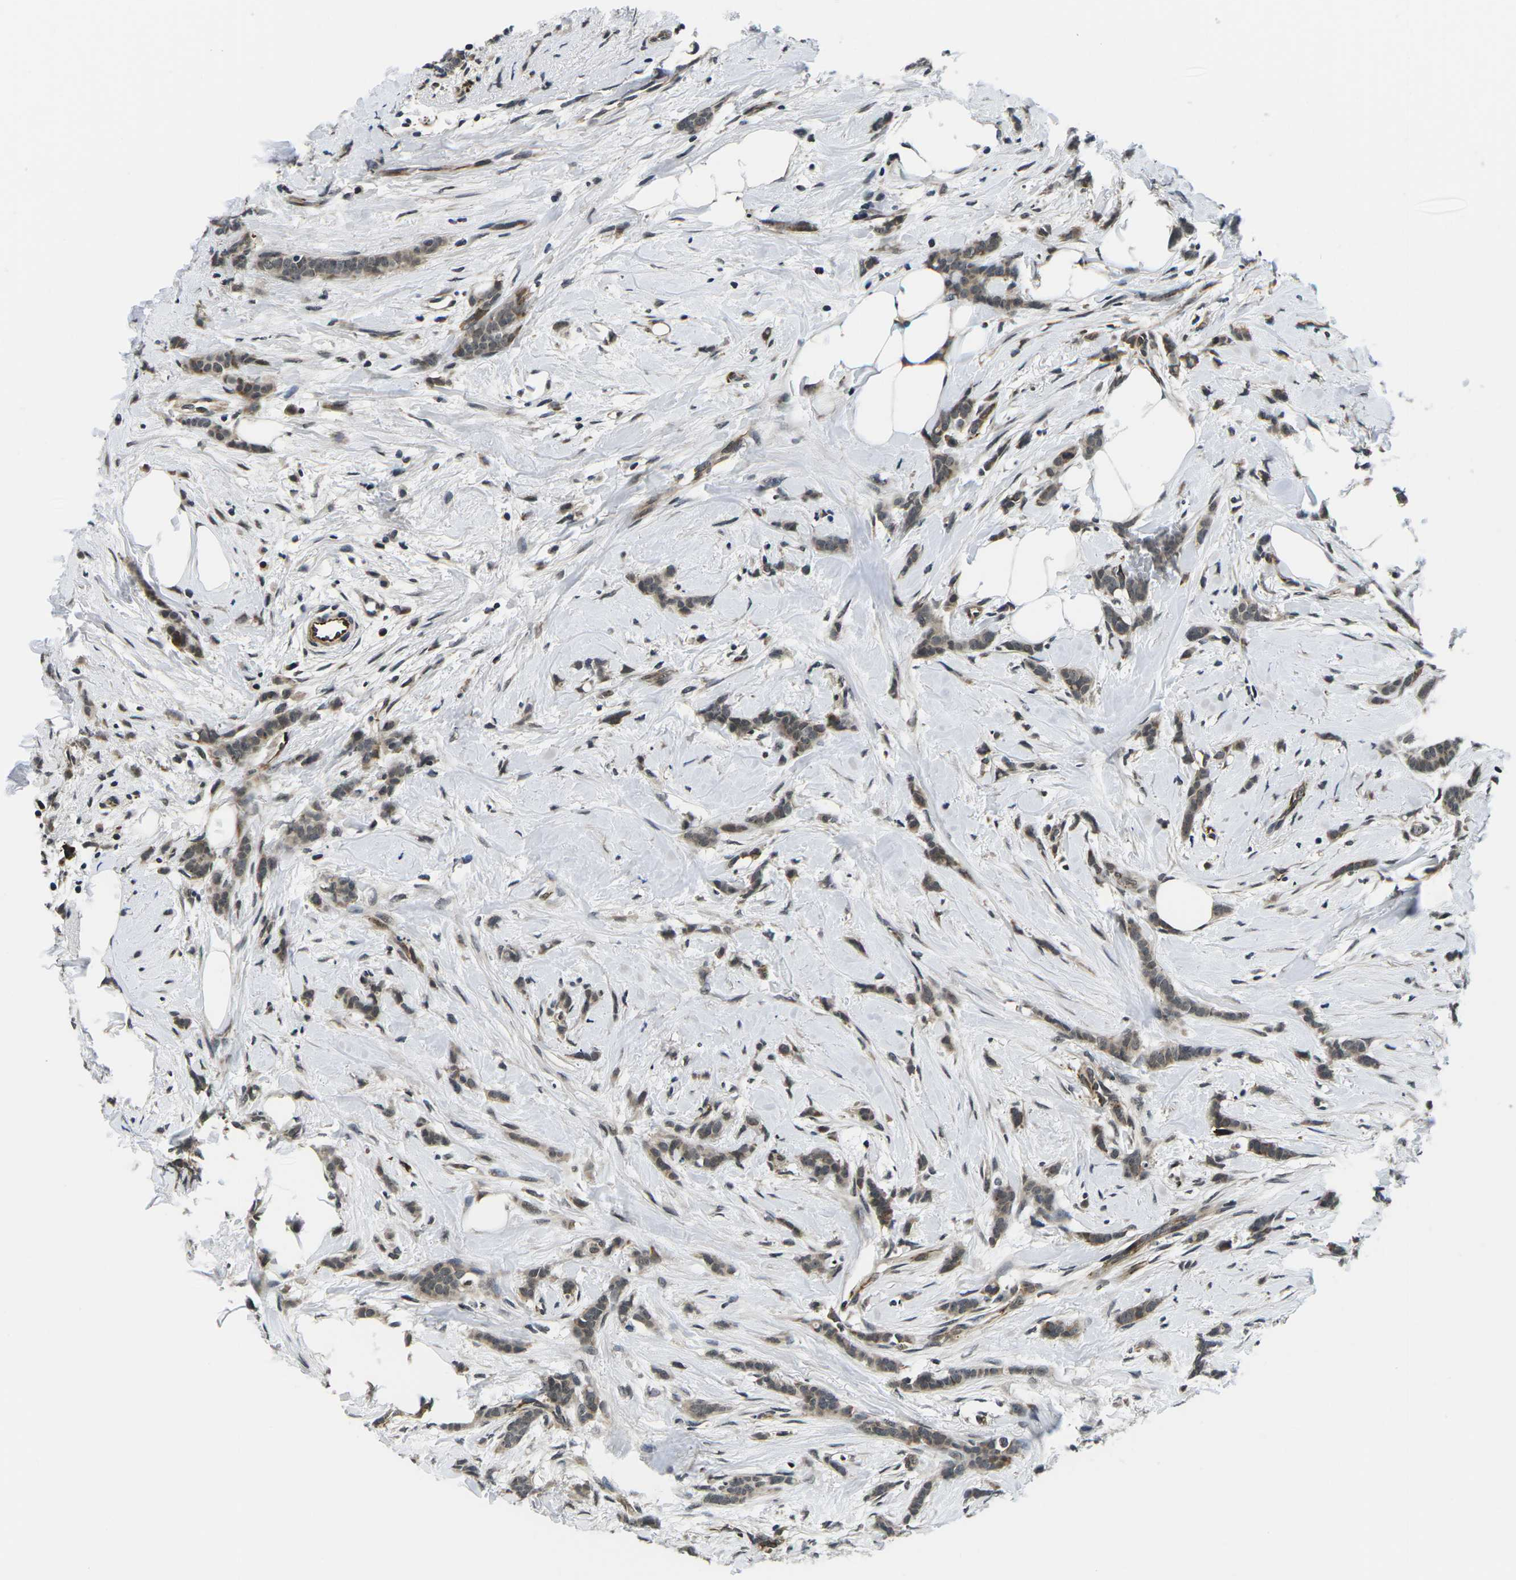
{"staining": {"intensity": "moderate", "quantity": ">75%", "location": "cytoplasmic/membranous,nuclear"}, "tissue": "breast cancer", "cell_type": "Tumor cells", "image_type": "cancer", "snomed": [{"axis": "morphology", "description": "Lobular carcinoma, in situ"}, {"axis": "morphology", "description": "Lobular carcinoma"}, {"axis": "topography", "description": "Breast"}], "caption": "Moderate cytoplasmic/membranous and nuclear protein staining is seen in about >75% of tumor cells in breast cancer. (Brightfield microscopy of DAB IHC at high magnification).", "gene": "CCNE1", "patient": {"sex": "female", "age": 41}}